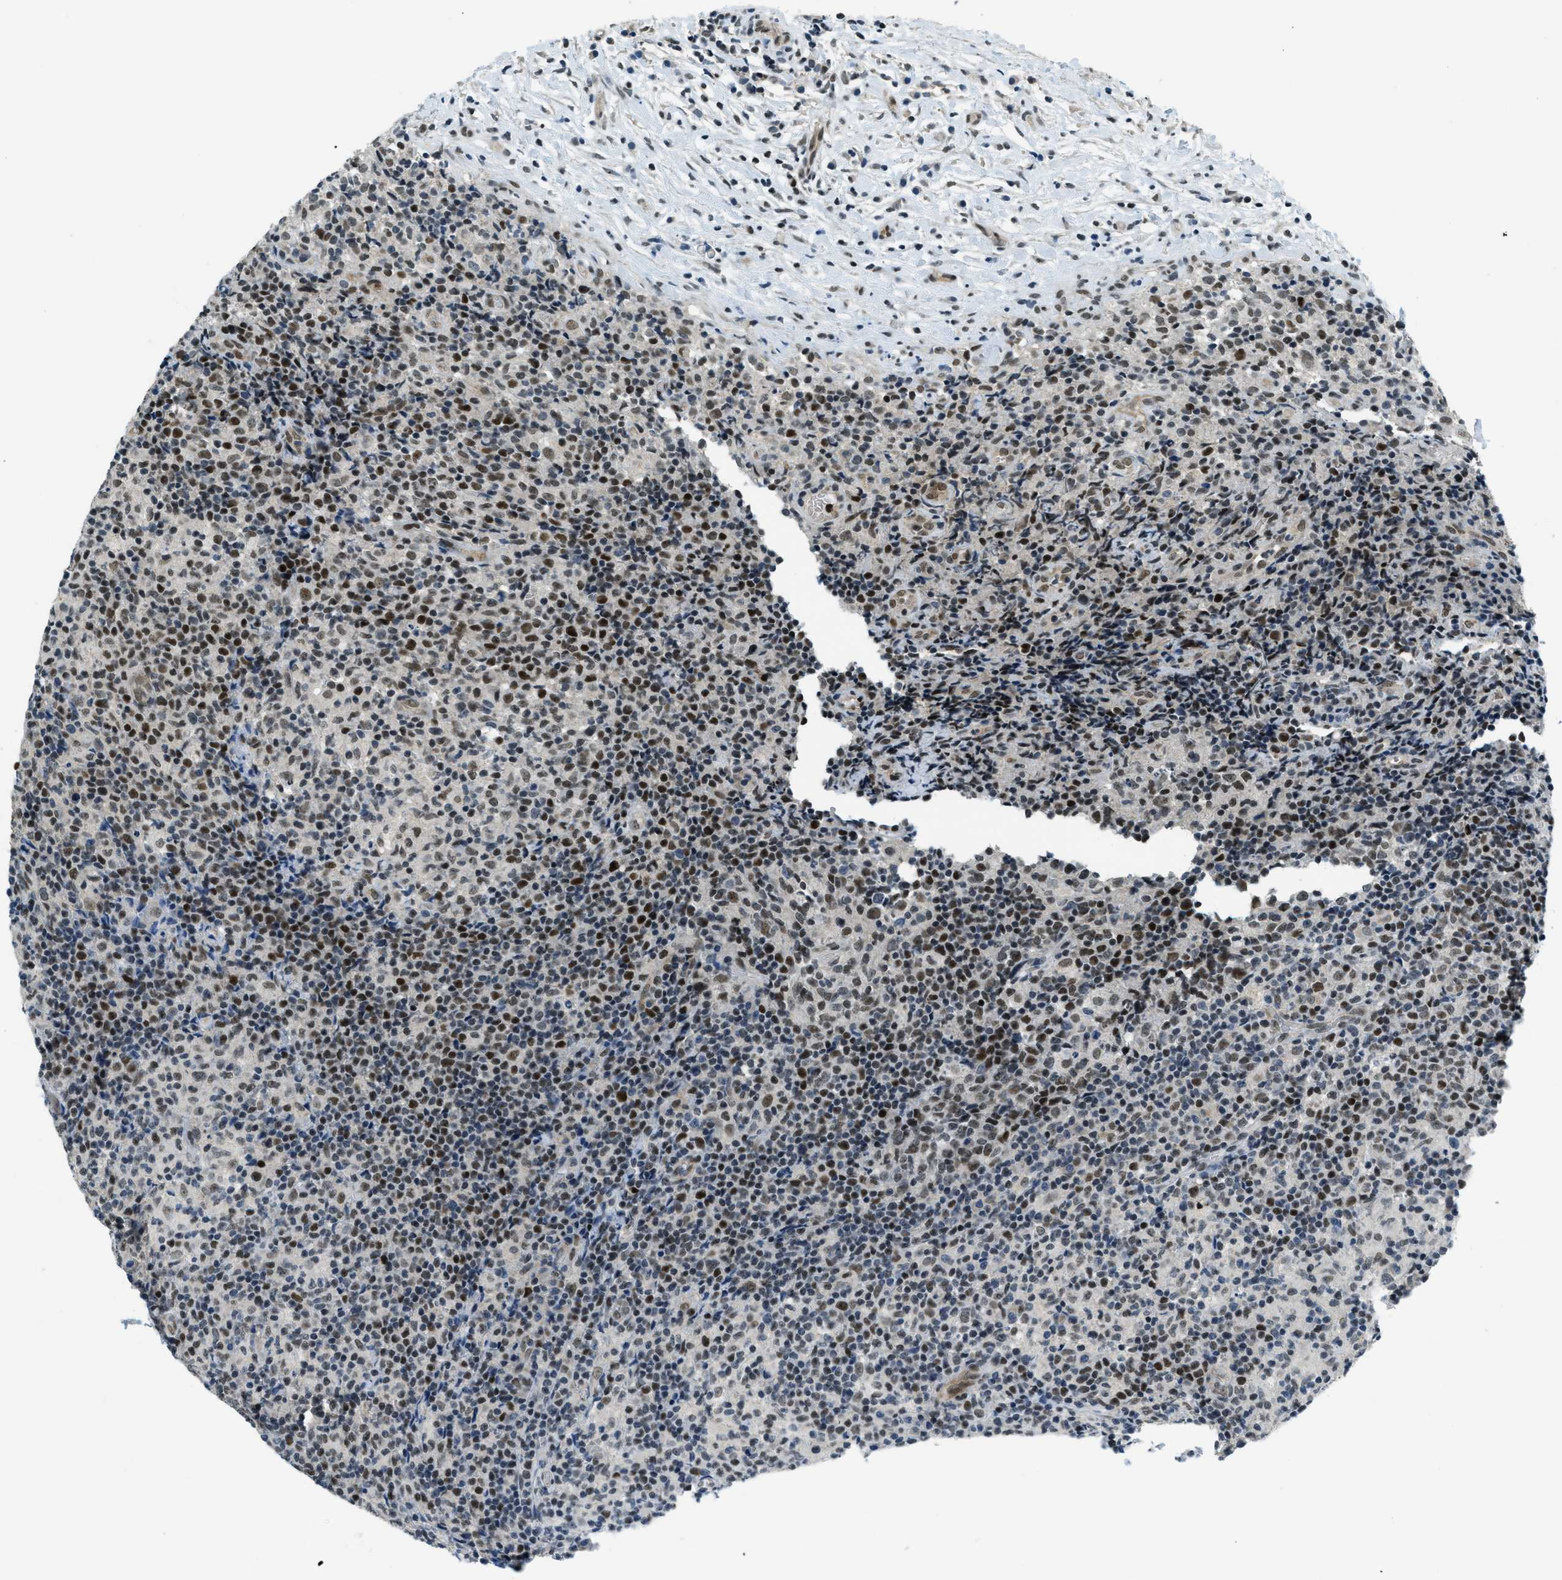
{"staining": {"intensity": "moderate", "quantity": "25%-75%", "location": "nuclear"}, "tissue": "lymph node", "cell_type": "Germinal center cells", "image_type": "normal", "snomed": [{"axis": "morphology", "description": "Normal tissue, NOS"}, {"axis": "morphology", "description": "Inflammation, NOS"}, {"axis": "topography", "description": "Lymph node"}], "caption": "The immunohistochemical stain labels moderate nuclear staining in germinal center cells of unremarkable lymph node. Using DAB (3,3'-diaminobenzidine) (brown) and hematoxylin (blue) stains, captured at high magnification using brightfield microscopy.", "gene": "KLF6", "patient": {"sex": "male", "age": 55}}